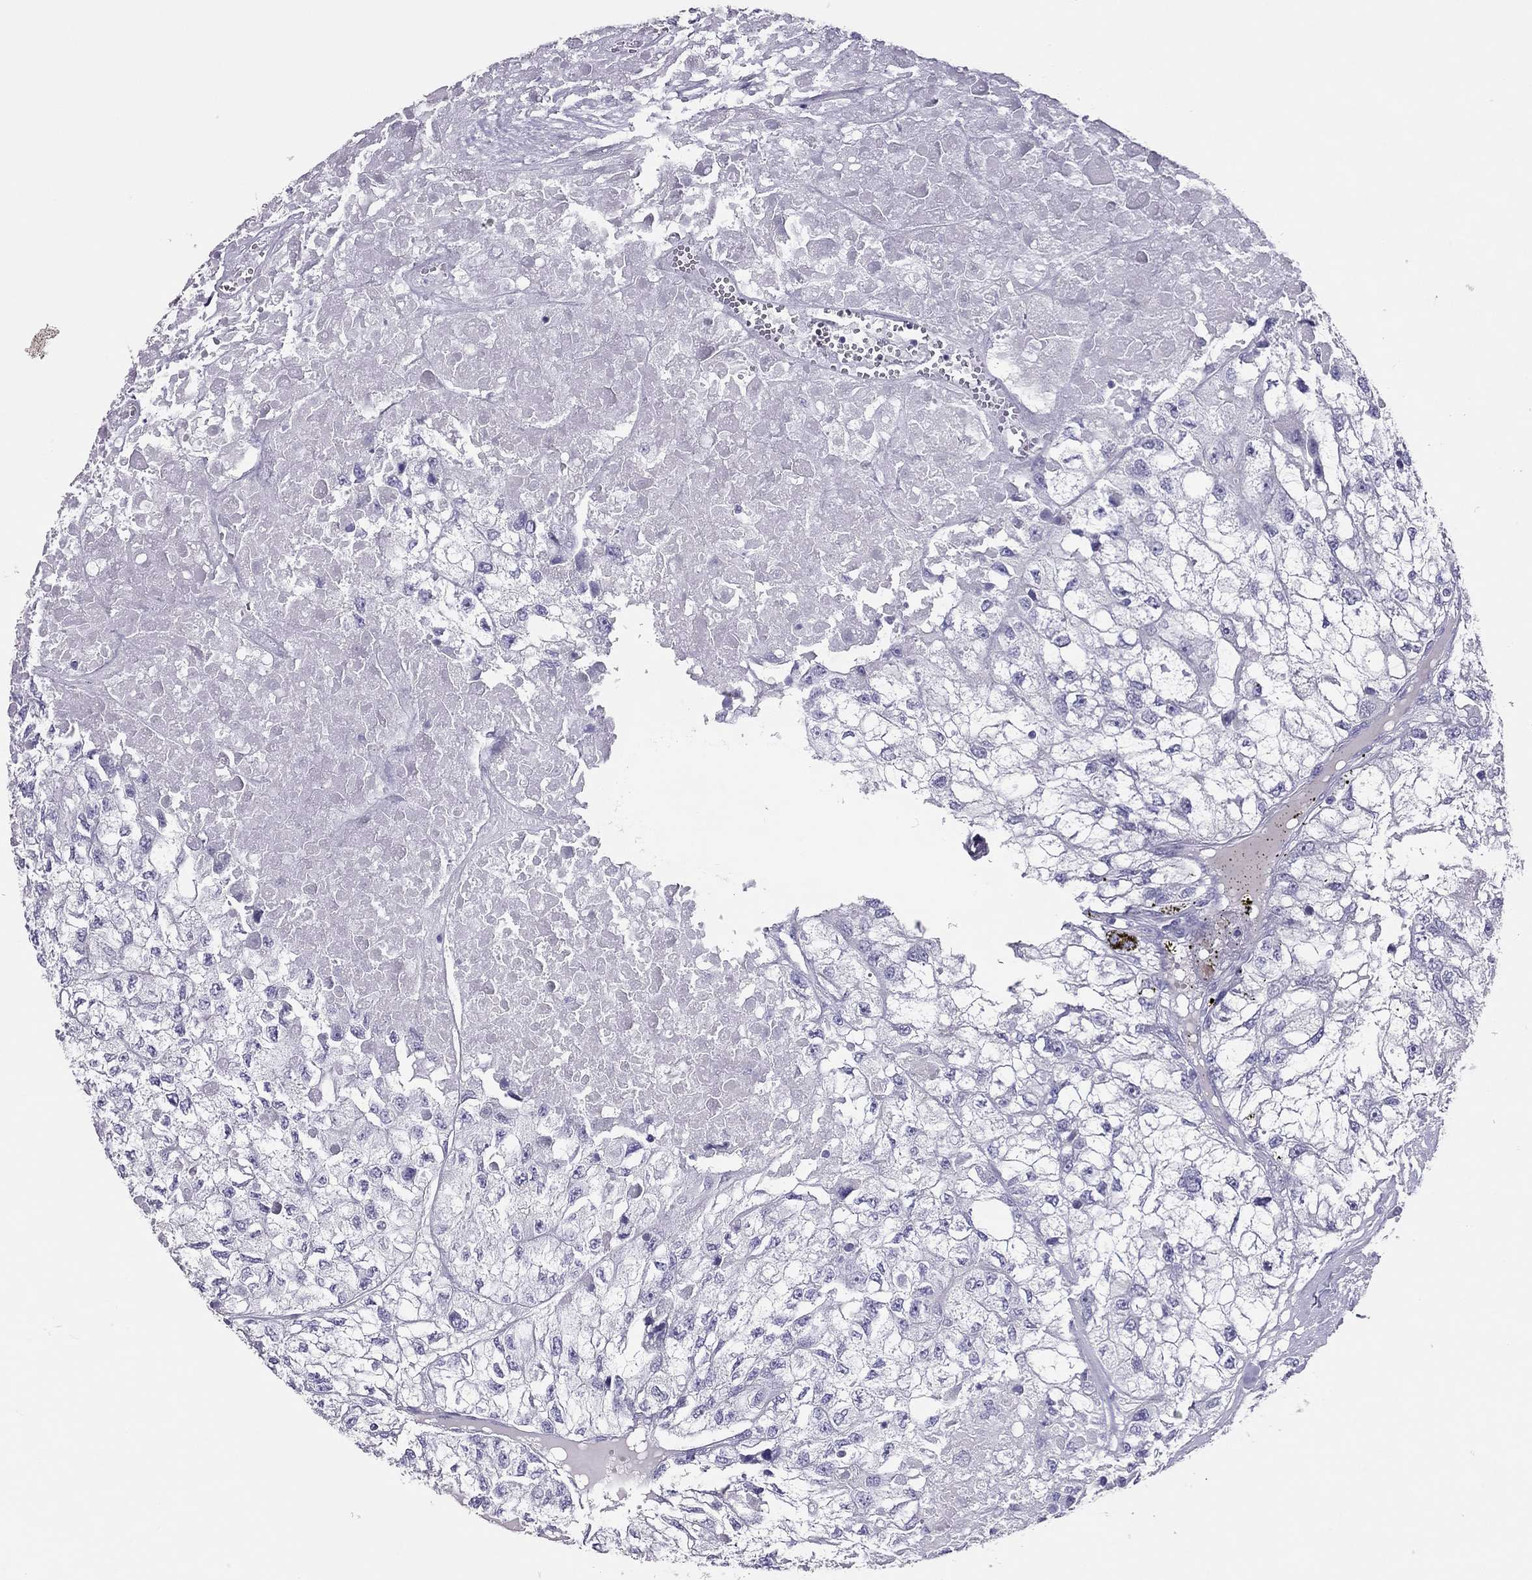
{"staining": {"intensity": "negative", "quantity": "none", "location": "none"}, "tissue": "renal cancer", "cell_type": "Tumor cells", "image_type": "cancer", "snomed": [{"axis": "morphology", "description": "Adenocarcinoma, NOS"}, {"axis": "topography", "description": "Kidney"}], "caption": "Human adenocarcinoma (renal) stained for a protein using IHC displays no staining in tumor cells.", "gene": "TSHB", "patient": {"sex": "male", "age": 56}}